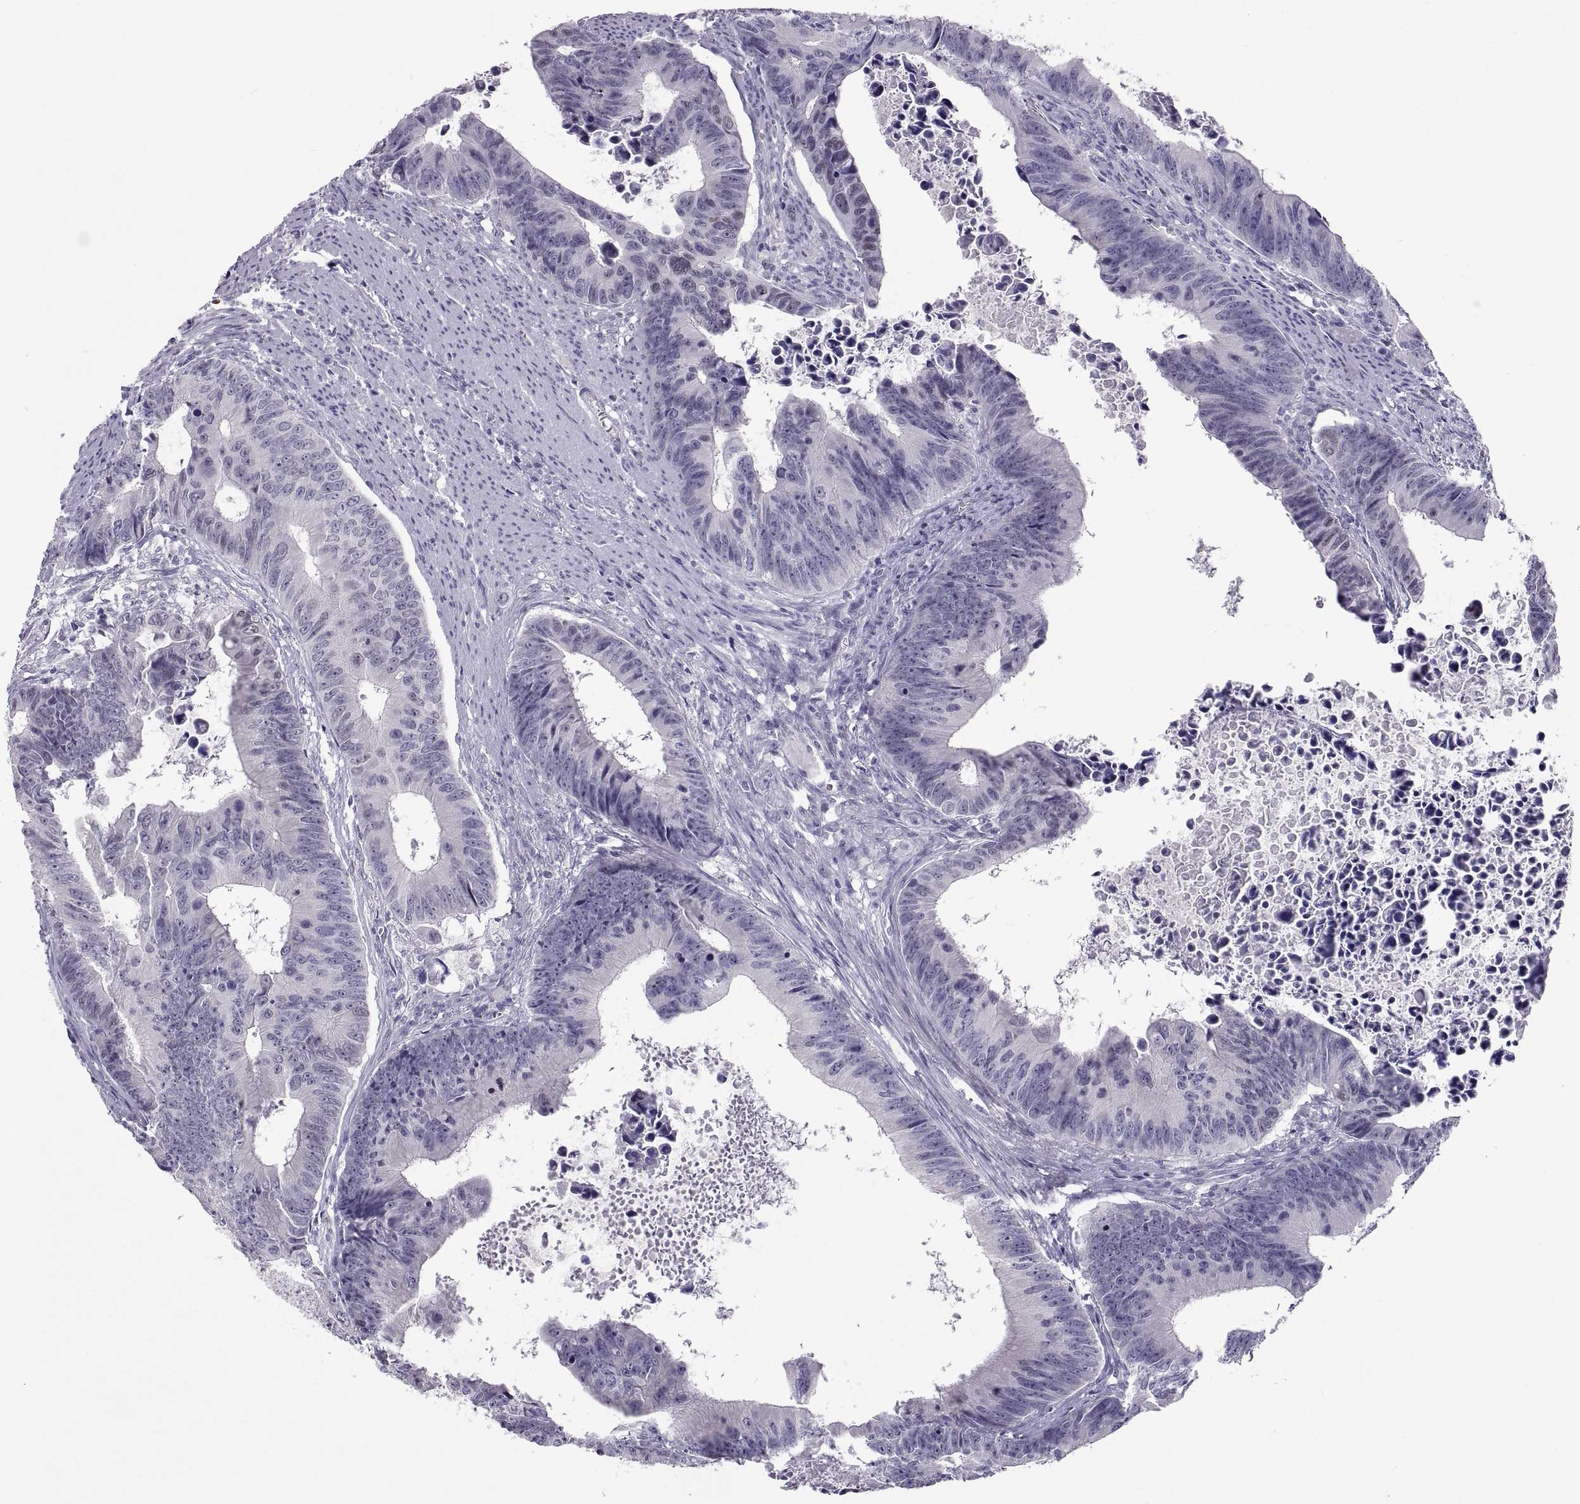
{"staining": {"intensity": "negative", "quantity": "none", "location": "none"}, "tissue": "colorectal cancer", "cell_type": "Tumor cells", "image_type": "cancer", "snomed": [{"axis": "morphology", "description": "Adenocarcinoma, NOS"}, {"axis": "topography", "description": "Colon"}], "caption": "An immunohistochemistry photomicrograph of colorectal adenocarcinoma is shown. There is no staining in tumor cells of colorectal adenocarcinoma.", "gene": "SOX21", "patient": {"sex": "female", "age": 87}}